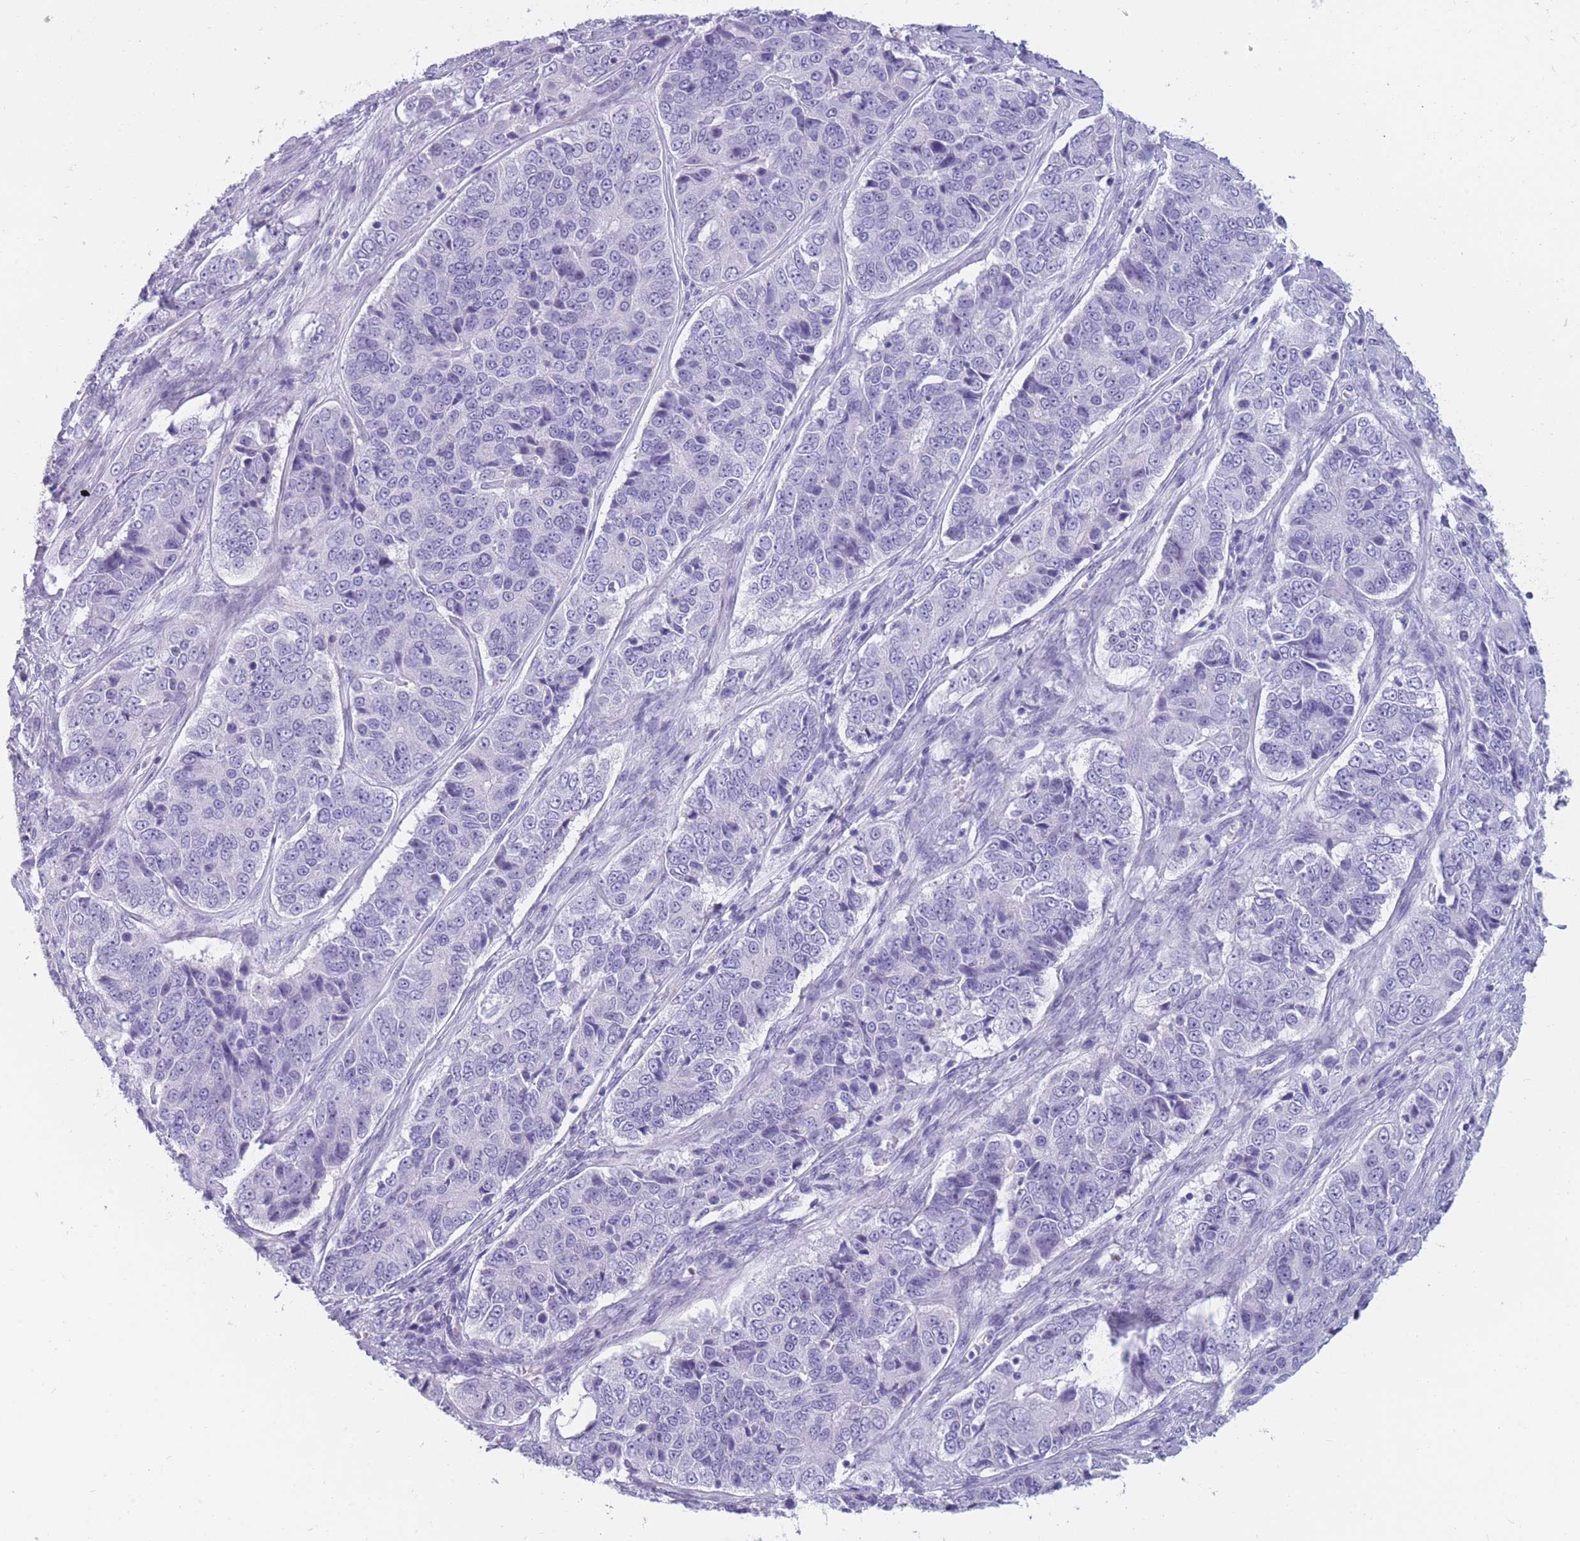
{"staining": {"intensity": "negative", "quantity": "none", "location": "none"}, "tissue": "ovarian cancer", "cell_type": "Tumor cells", "image_type": "cancer", "snomed": [{"axis": "morphology", "description": "Carcinoma, endometroid"}, {"axis": "topography", "description": "Ovary"}], "caption": "A high-resolution micrograph shows immunohistochemistry (IHC) staining of ovarian endometroid carcinoma, which demonstrates no significant expression in tumor cells.", "gene": "TNFSF11", "patient": {"sex": "female", "age": 51}}